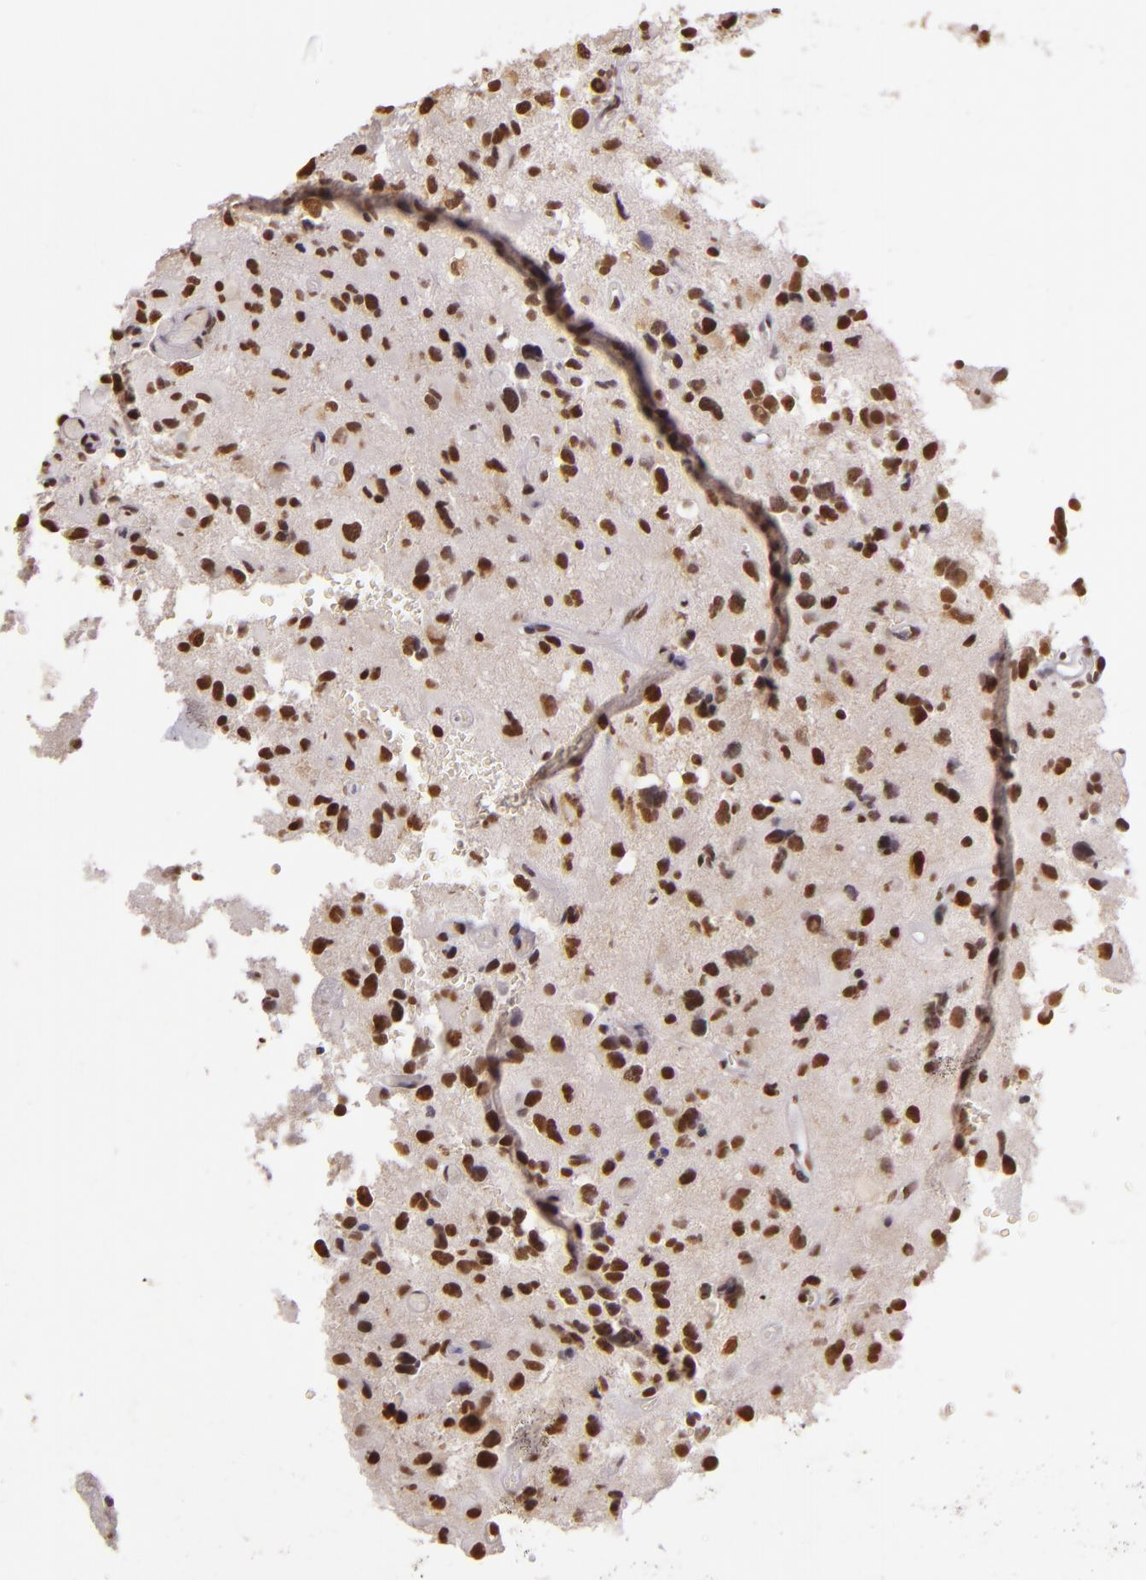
{"staining": {"intensity": "moderate", "quantity": ">75%", "location": "nuclear"}, "tissue": "glioma", "cell_type": "Tumor cells", "image_type": "cancer", "snomed": [{"axis": "morphology", "description": "Glioma, malignant, High grade"}, {"axis": "topography", "description": "Brain"}], "caption": "Immunohistochemistry (IHC) photomicrograph of human glioma stained for a protein (brown), which exhibits medium levels of moderate nuclear staining in about >75% of tumor cells.", "gene": "PAPOLA", "patient": {"sex": "male", "age": 69}}